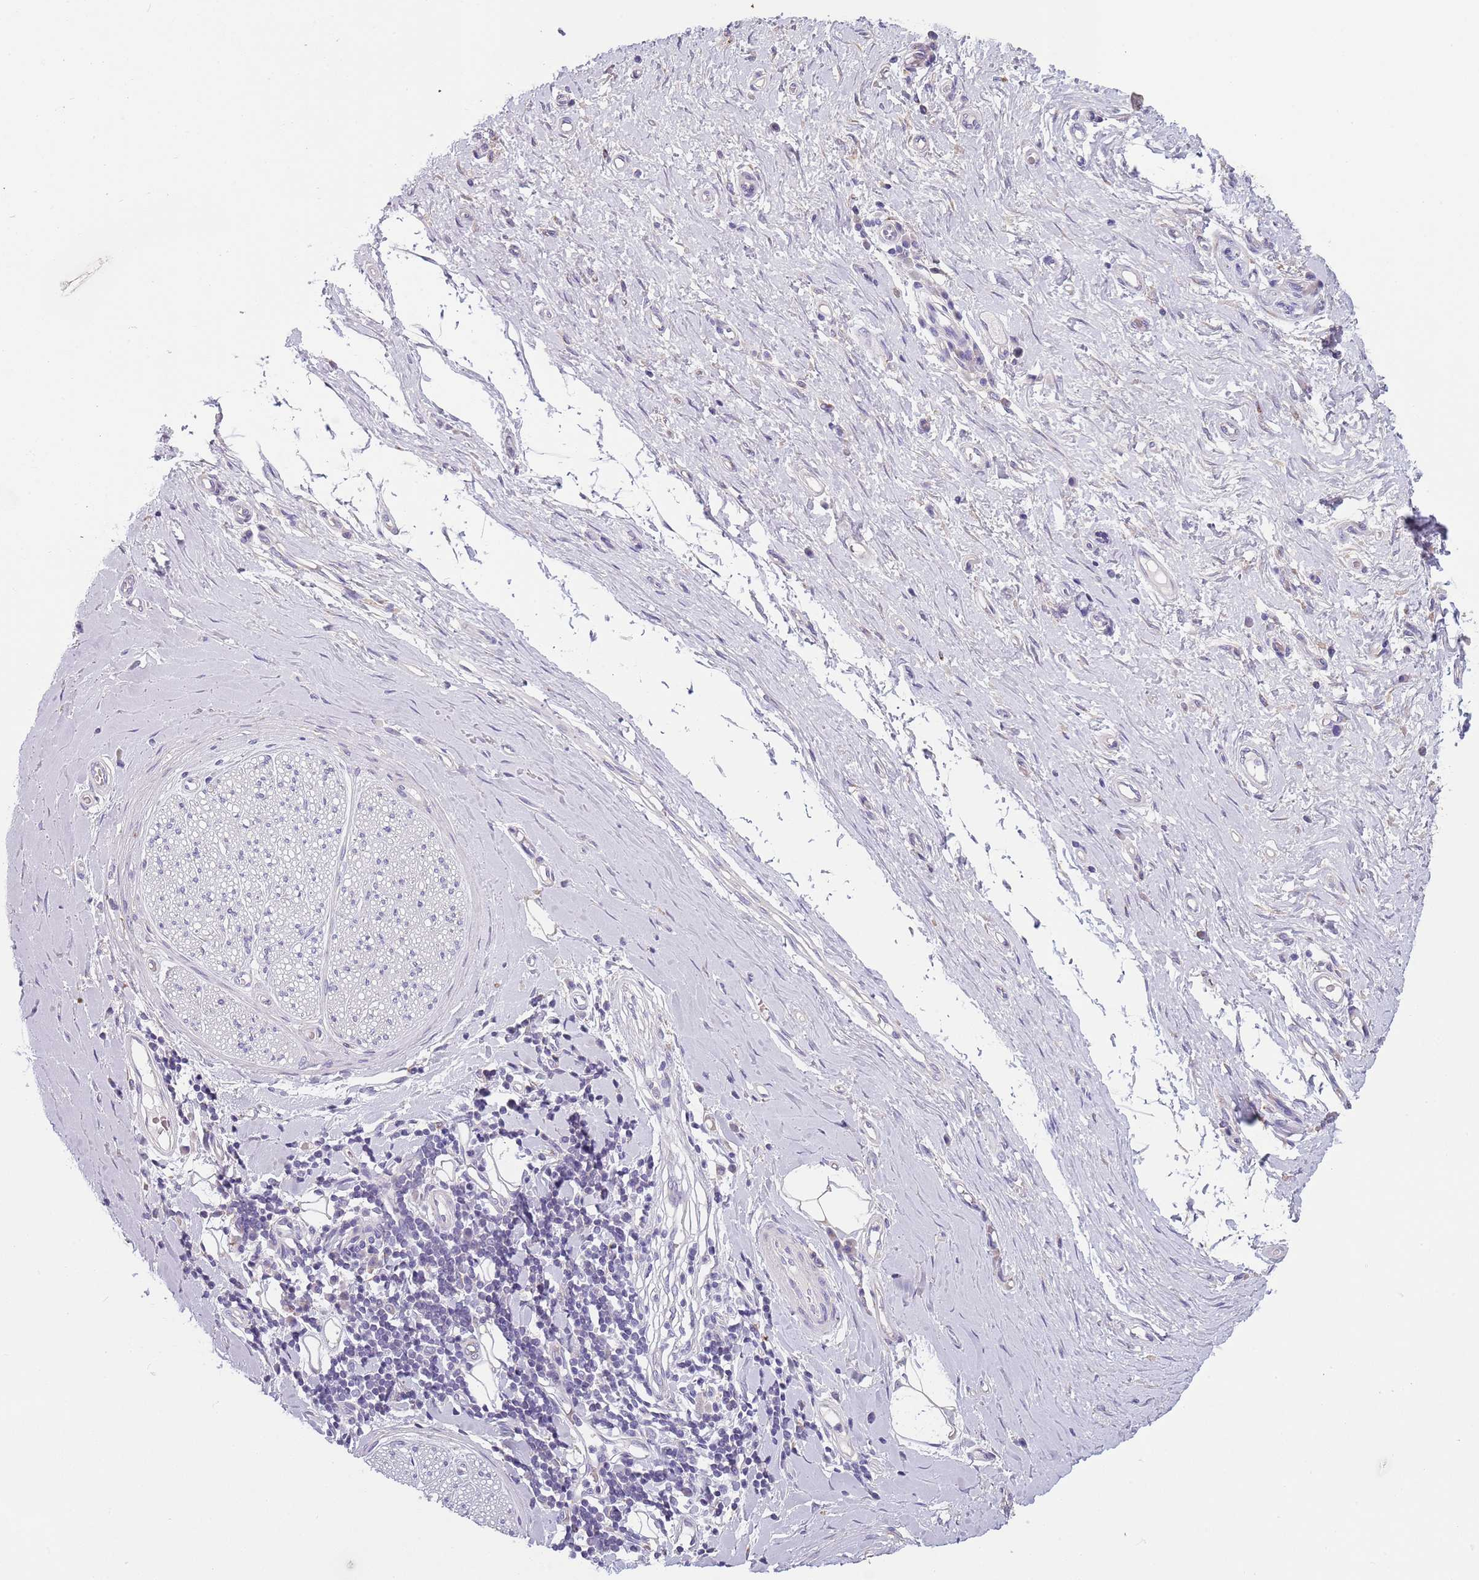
{"staining": {"intensity": "negative", "quantity": "none", "location": "none"}, "tissue": "adipose tissue", "cell_type": "Adipocytes", "image_type": "normal", "snomed": [{"axis": "morphology", "description": "Normal tissue, NOS"}, {"axis": "morphology", "description": "Adenocarcinoma, NOS"}, {"axis": "topography", "description": "Esophagus"}, {"axis": "topography", "description": "Stomach, upper"}, {"axis": "topography", "description": "Peripheral nerve tissue"}], "caption": "An IHC micrograph of normal adipose tissue is shown. There is no staining in adipocytes of adipose tissue. (IHC, brightfield microscopy, high magnification).", "gene": "MAN1C1", "patient": {"sex": "male", "age": 62}}